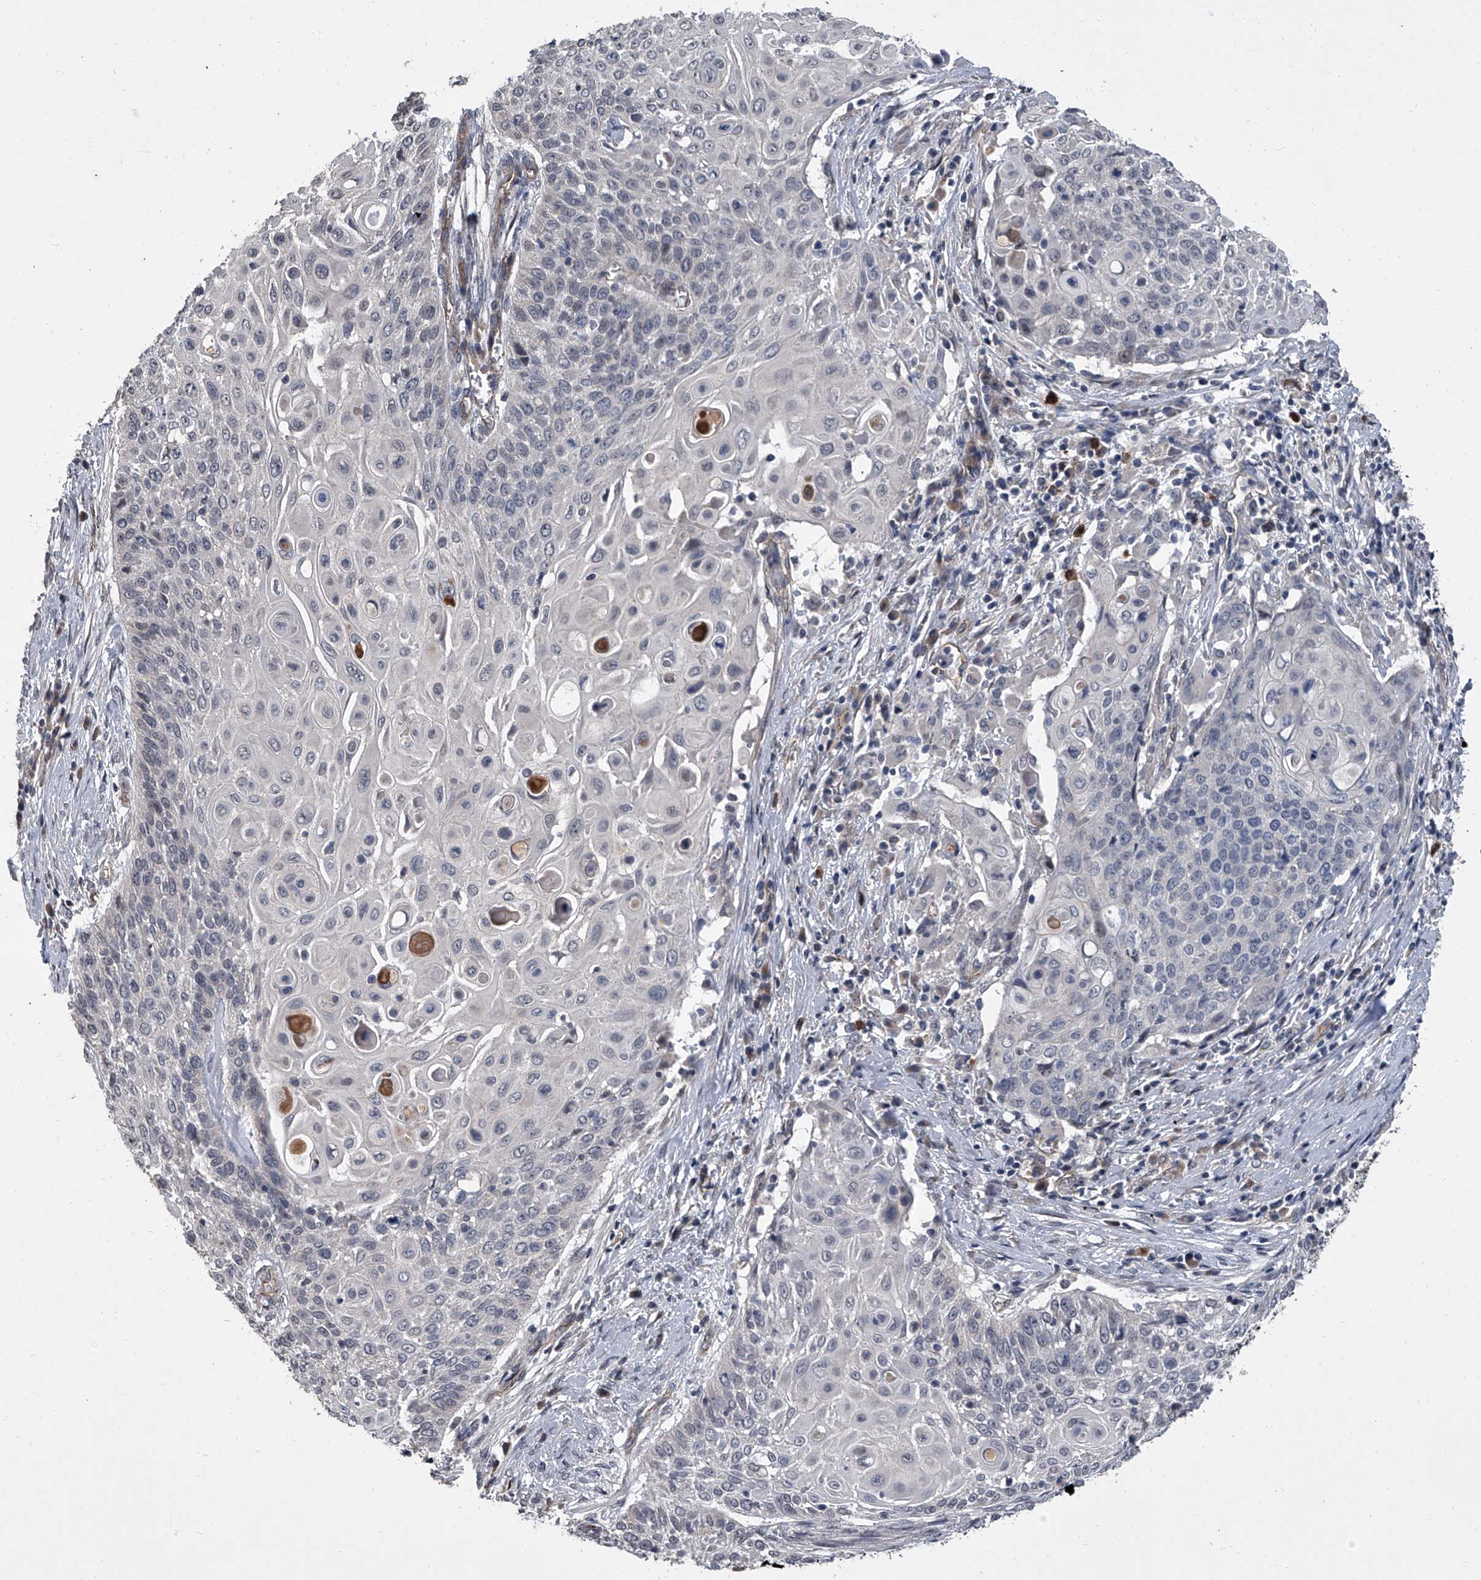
{"staining": {"intensity": "negative", "quantity": "none", "location": "none"}, "tissue": "cervical cancer", "cell_type": "Tumor cells", "image_type": "cancer", "snomed": [{"axis": "morphology", "description": "Squamous cell carcinoma, NOS"}, {"axis": "topography", "description": "Cervix"}], "caption": "Immunohistochemical staining of human cervical cancer demonstrates no significant positivity in tumor cells.", "gene": "SIRT4", "patient": {"sex": "female", "age": 39}}